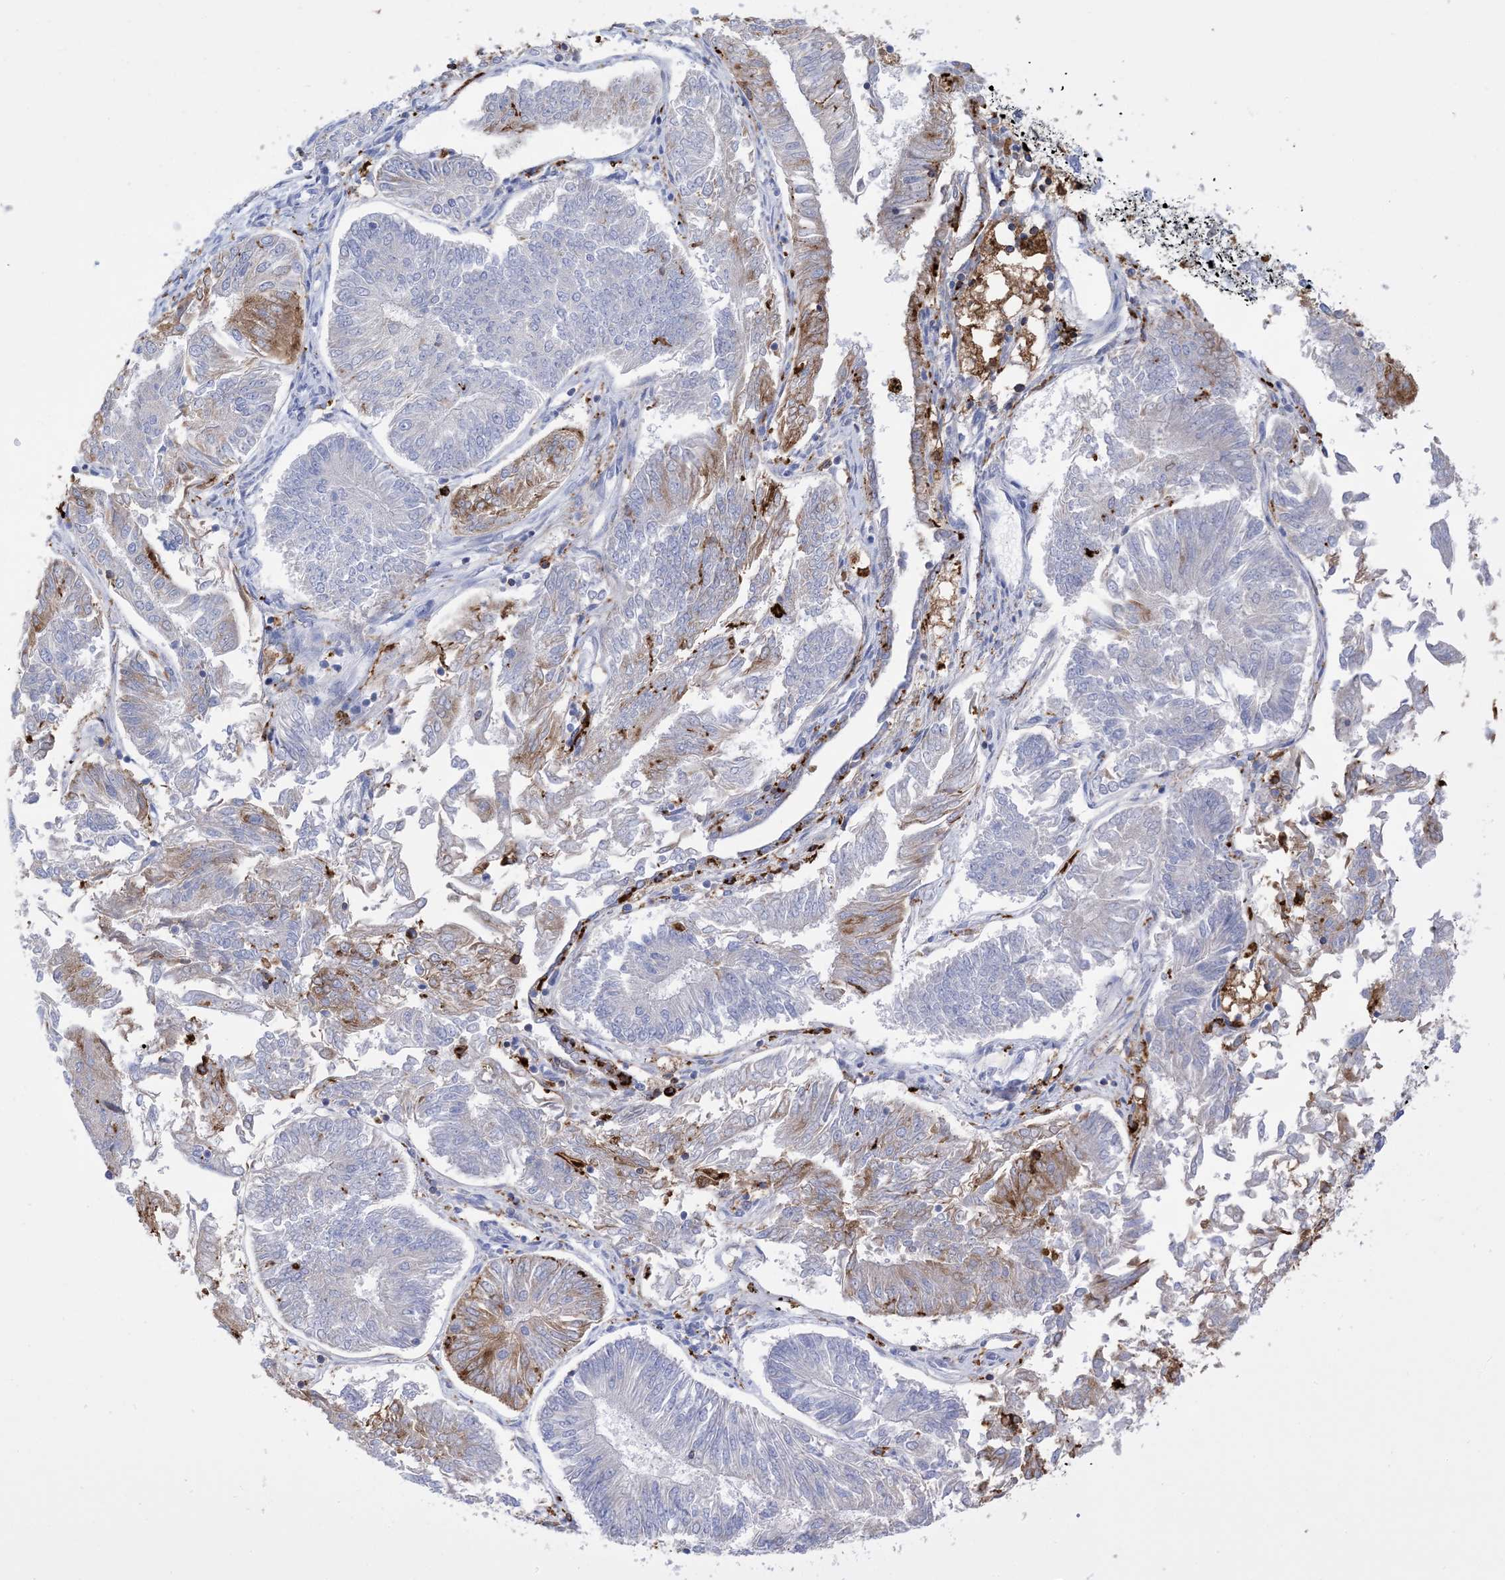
{"staining": {"intensity": "moderate", "quantity": "<25%", "location": "cytoplasmic/membranous"}, "tissue": "endometrial cancer", "cell_type": "Tumor cells", "image_type": "cancer", "snomed": [{"axis": "morphology", "description": "Adenocarcinoma, NOS"}, {"axis": "topography", "description": "Endometrium"}], "caption": "Immunohistochemistry micrograph of neoplastic tissue: adenocarcinoma (endometrial) stained using immunohistochemistry (IHC) shows low levels of moderate protein expression localized specifically in the cytoplasmic/membranous of tumor cells, appearing as a cytoplasmic/membranous brown color.", "gene": "DPH3", "patient": {"sex": "female", "age": 58}}